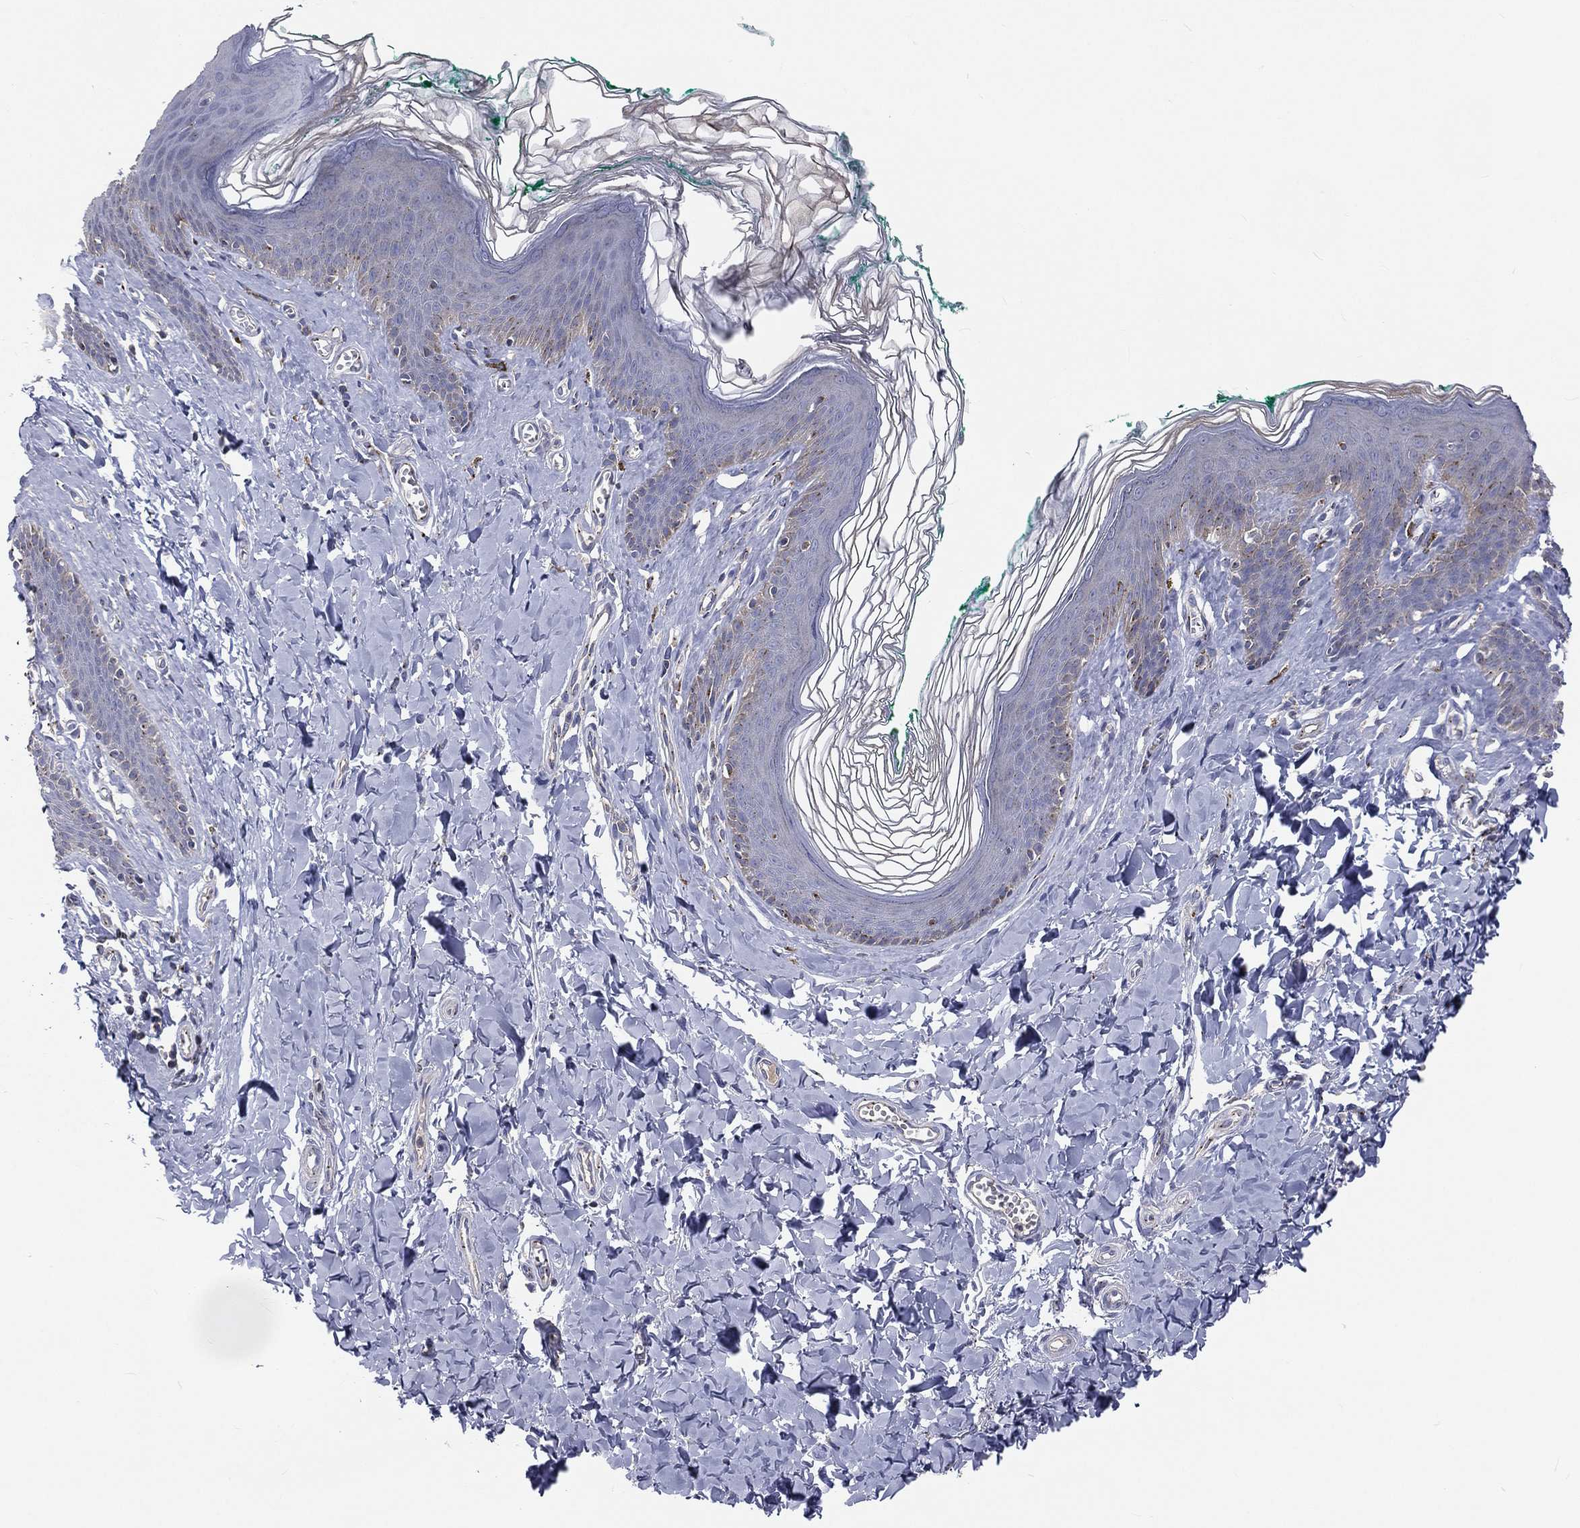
{"staining": {"intensity": "negative", "quantity": "none", "location": "none"}, "tissue": "skin", "cell_type": "Epidermal cells", "image_type": "normal", "snomed": [{"axis": "morphology", "description": "Normal tissue, NOS"}, {"axis": "topography", "description": "Vulva"}], "caption": "The micrograph shows no staining of epidermal cells in normal skin.", "gene": "CROCC", "patient": {"sex": "female", "age": 66}}